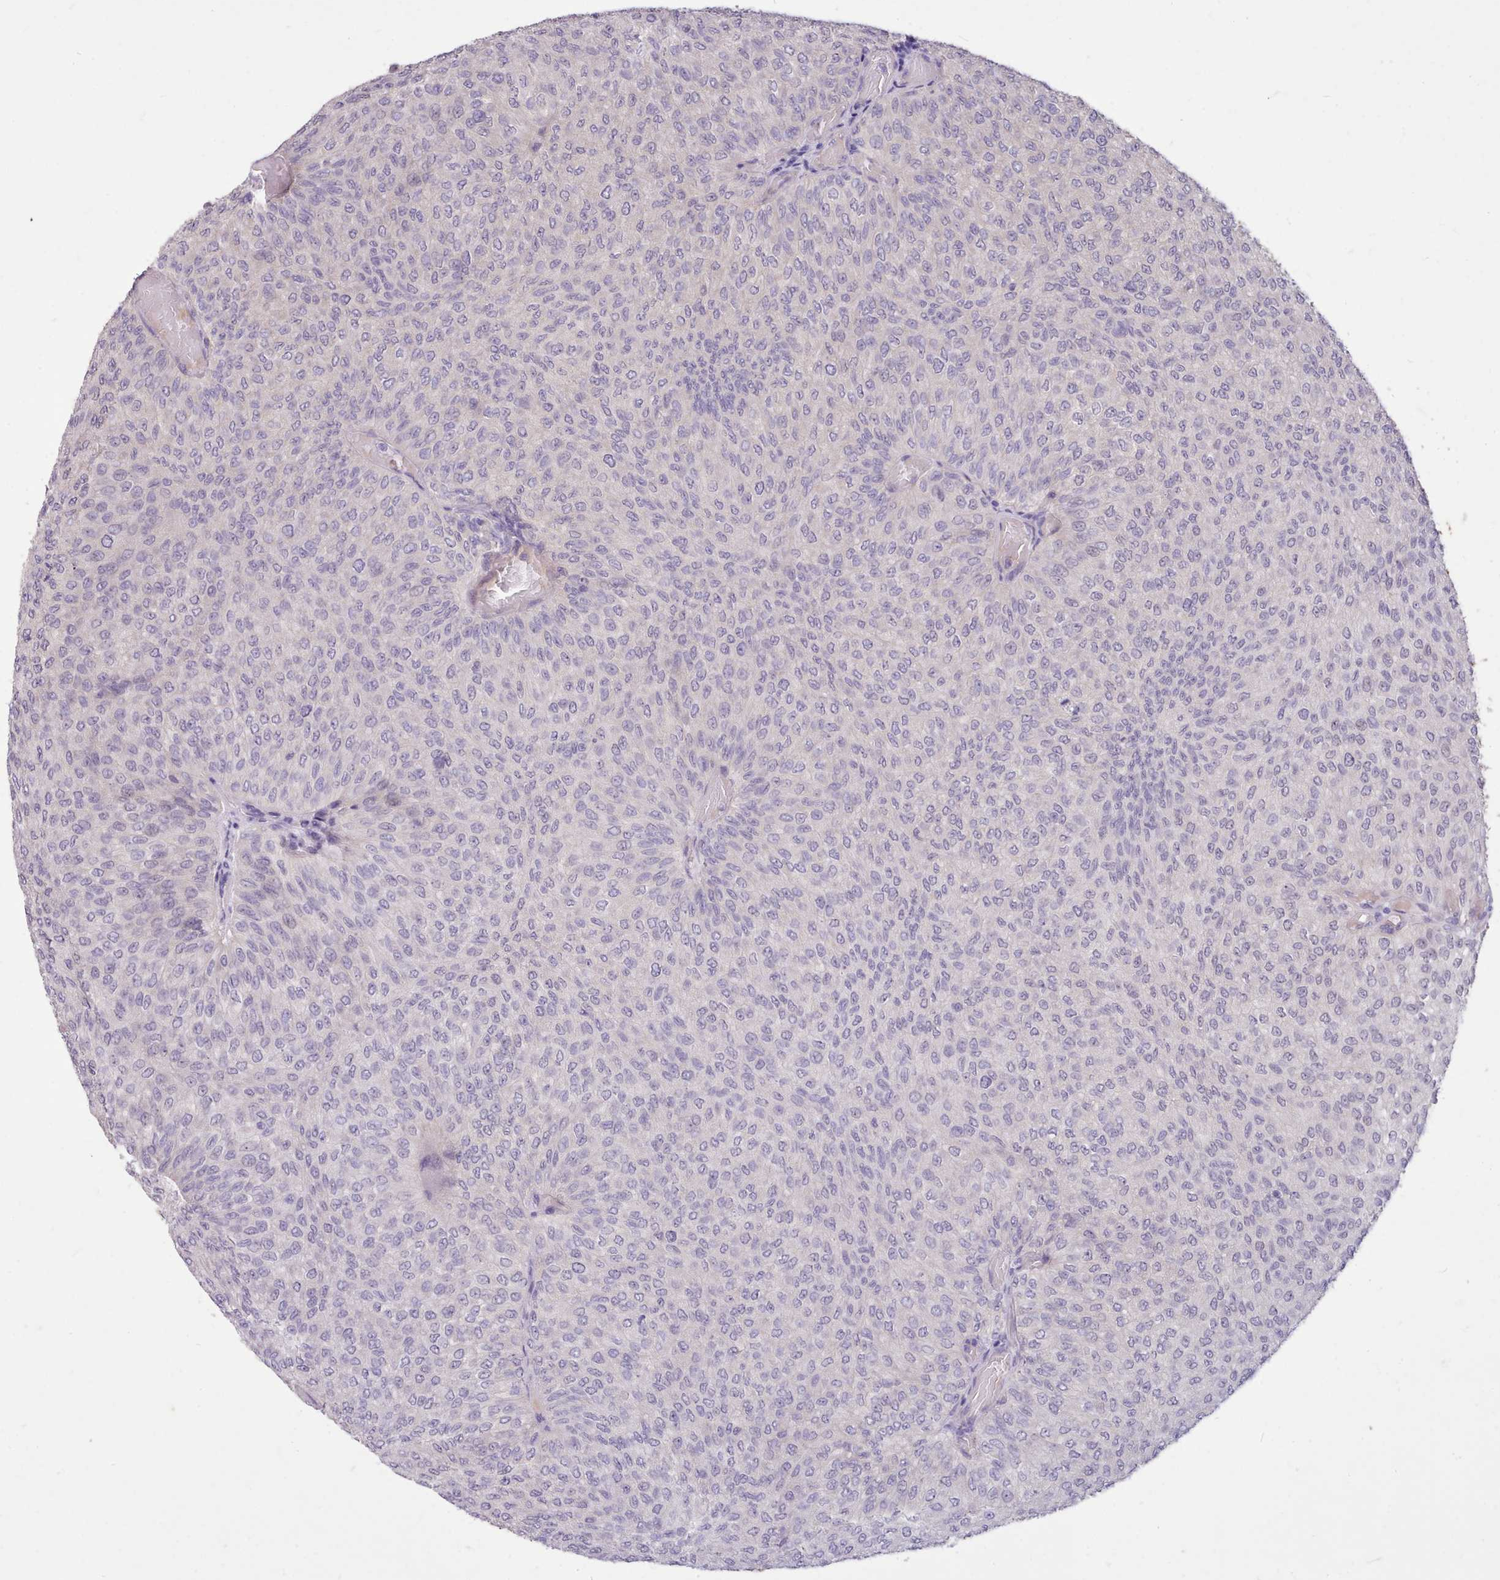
{"staining": {"intensity": "weak", "quantity": "<25%", "location": "nuclear"}, "tissue": "urothelial cancer", "cell_type": "Tumor cells", "image_type": "cancer", "snomed": [{"axis": "morphology", "description": "Urothelial carcinoma, Low grade"}, {"axis": "topography", "description": "Urinary bladder"}], "caption": "Tumor cells are negative for brown protein staining in urothelial cancer.", "gene": "ZNF607", "patient": {"sex": "male", "age": 78}}